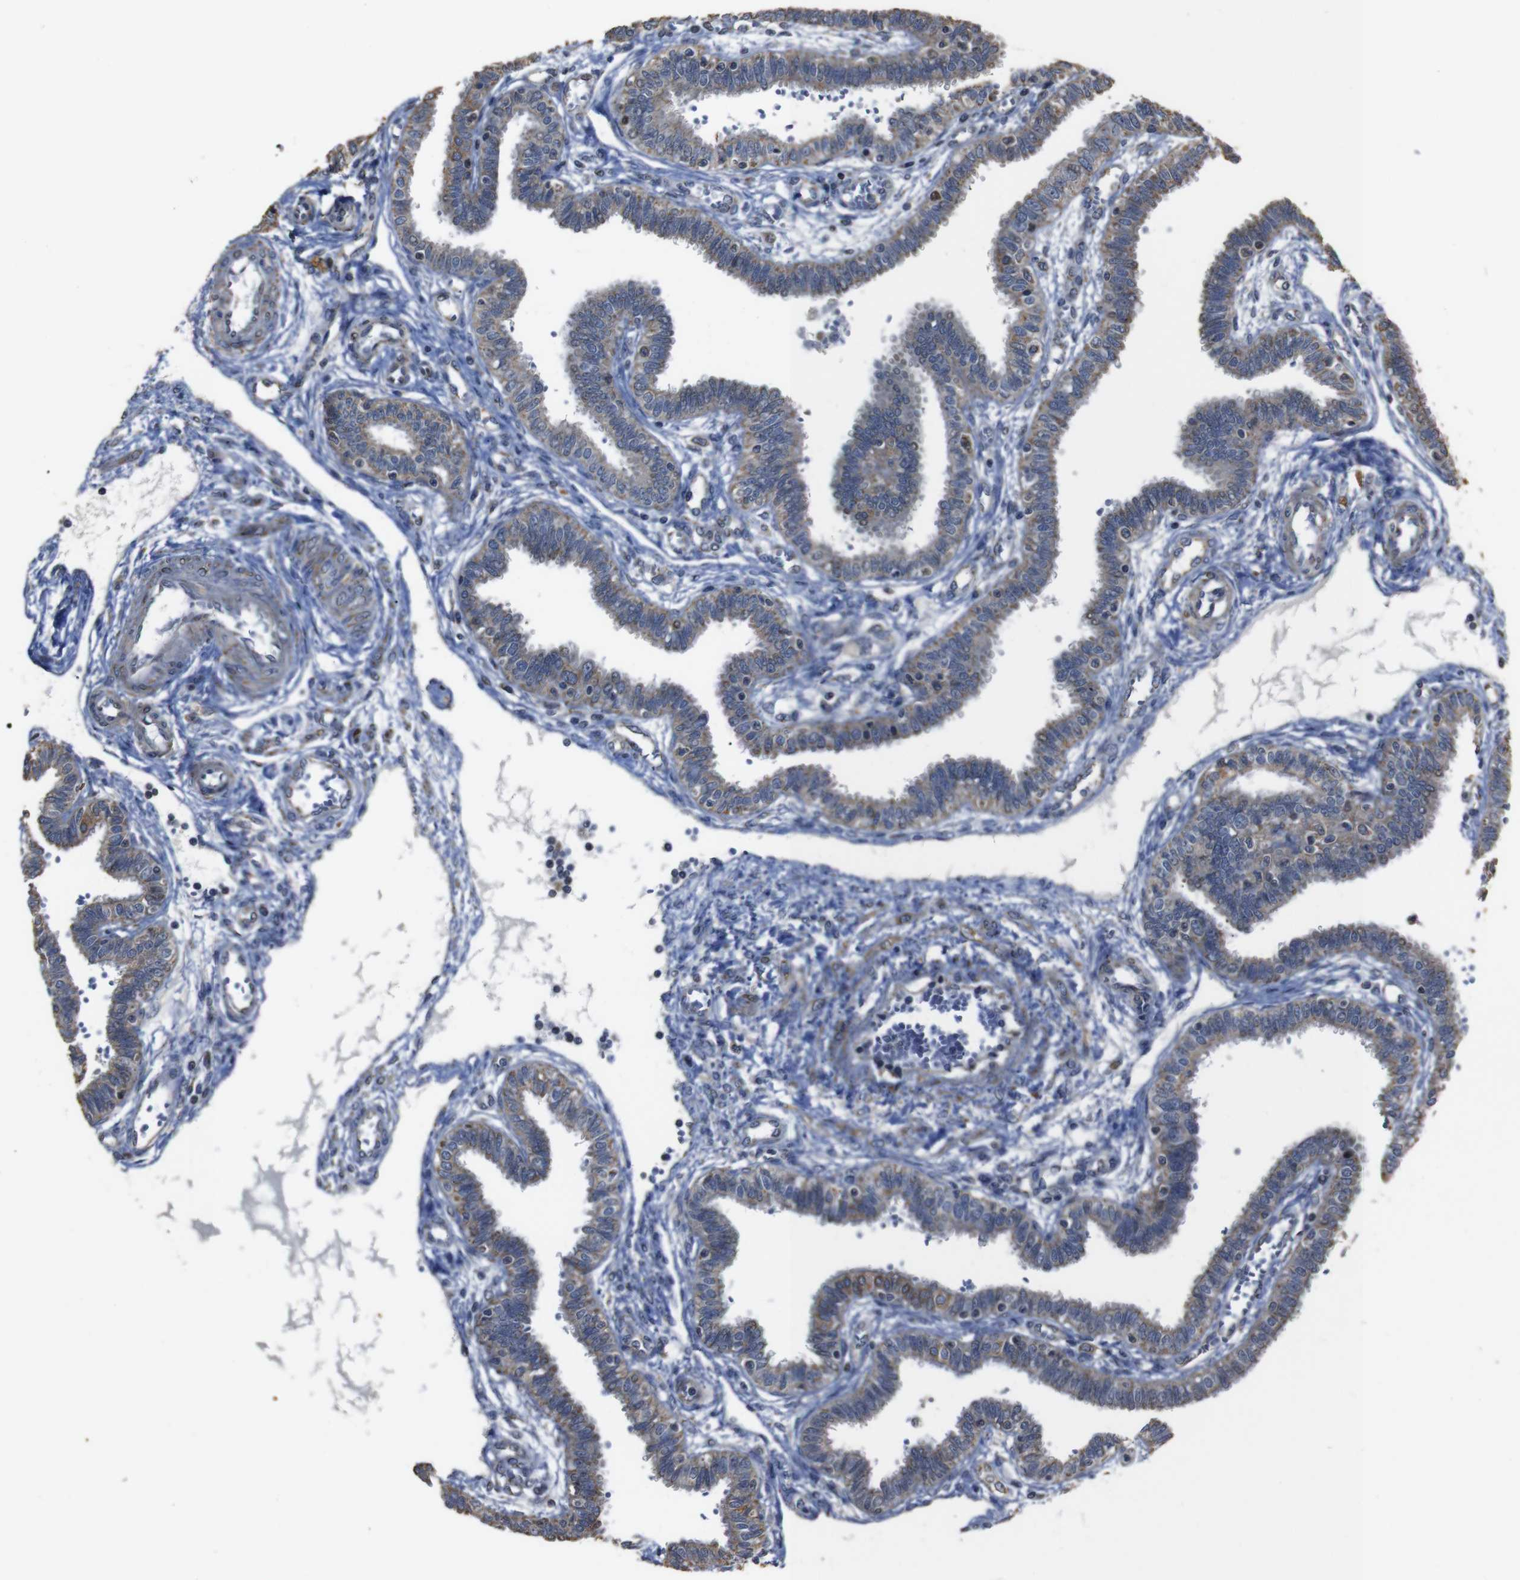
{"staining": {"intensity": "weak", "quantity": "25%-75%", "location": "cytoplasmic/membranous"}, "tissue": "fallopian tube", "cell_type": "Glandular cells", "image_type": "normal", "snomed": [{"axis": "morphology", "description": "Normal tissue, NOS"}, {"axis": "topography", "description": "Fallopian tube"}], "caption": "Glandular cells exhibit weak cytoplasmic/membranous expression in about 25%-75% of cells in normal fallopian tube.", "gene": "SNN", "patient": {"sex": "female", "age": 32}}